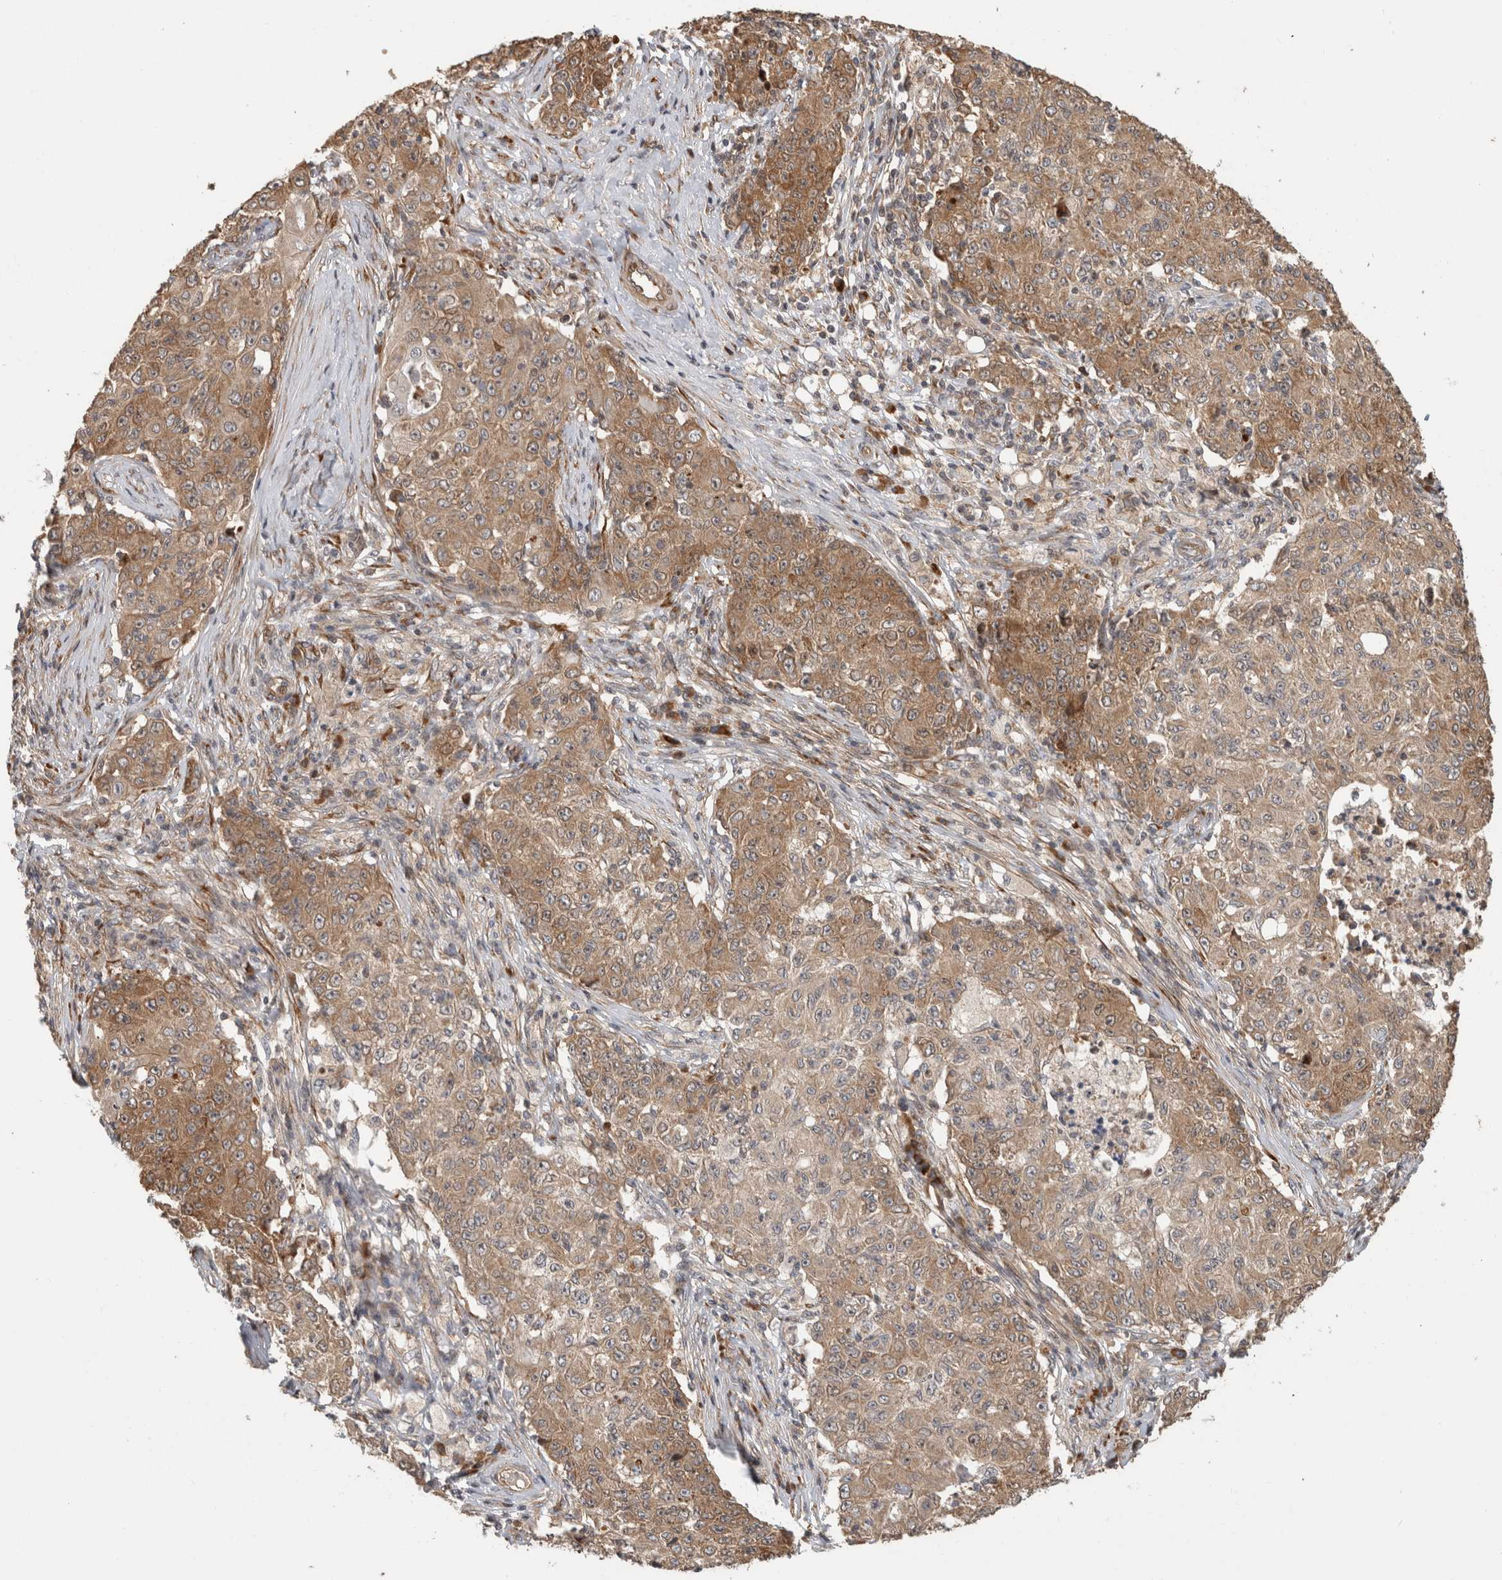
{"staining": {"intensity": "moderate", "quantity": ">75%", "location": "cytoplasmic/membranous"}, "tissue": "ovarian cancer", "cell_type": "Tumor cells", "image_type": "cancer", "snomed": [{"axis": "morphology", "description": "Carcinoma, endometroid"}, {"axis": "topography", "description": "Ovary"}], "caption": "Ovarian cancer (endometroid carcinoma) stained with a brown dye displays moderate cytoplasmic/membranous positive positivity in about >75% of tumor cells.", "gene": "PCDHB15", "patient": {"sex": "female", "age": 42}}